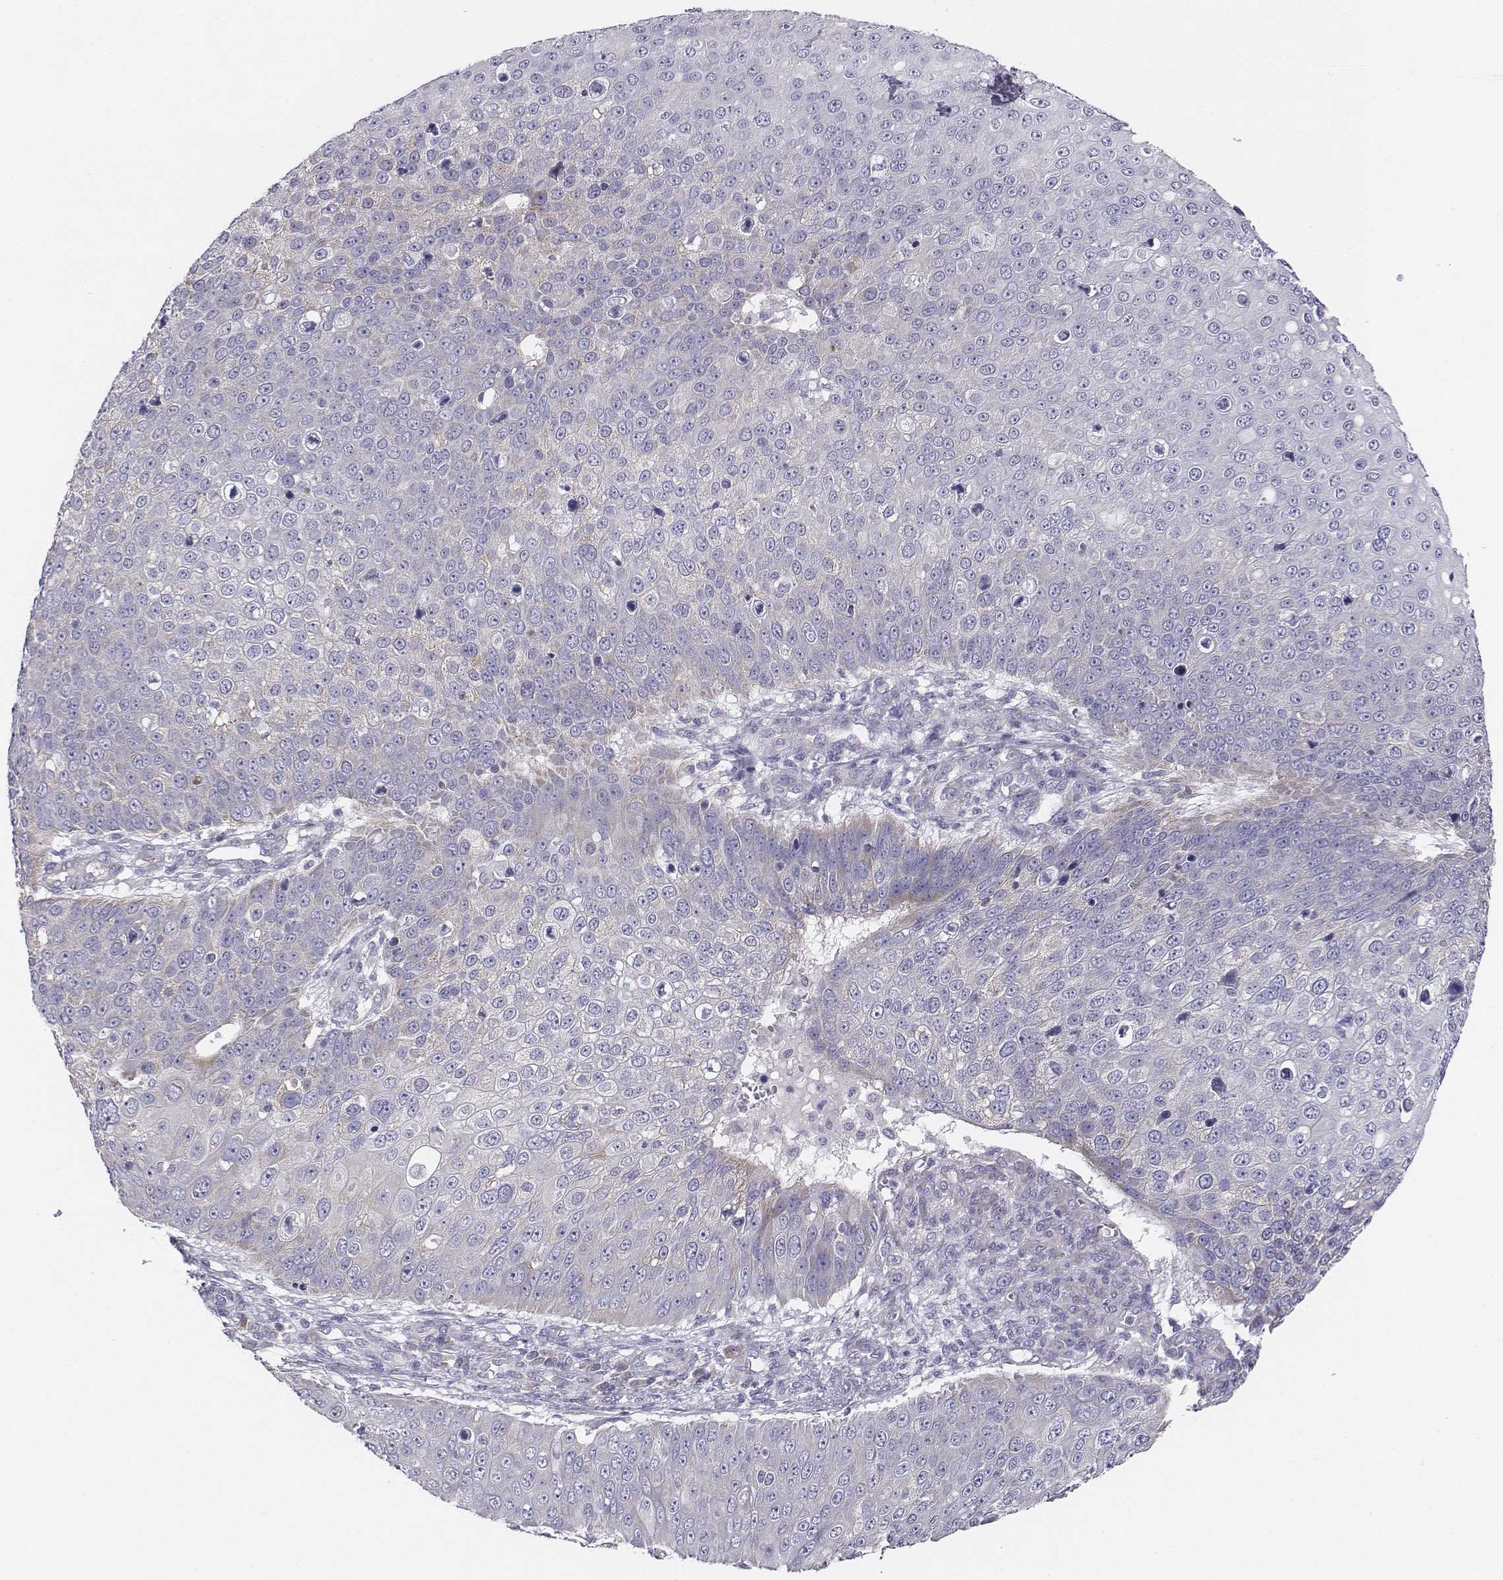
{"staining": {"intensity": "negative", "quantity": "none", "location": "none"}, "tissue": "skin cancer", "cell_type": "Tumor cells", "image_type": "cancer", "snomed": [{"axis": "morphology", "description": "Squamous cell carcinoma, NOS"}, {"axis": "topography", "description": "Skin"}], "caption": "Tumor cells are negative for brown protein staining in skin cancer (squamous cell carcinoma). (DAB IHC, high magnification).", "gene": "CHST14", "patient": {"sex": "male", "age": 71}}